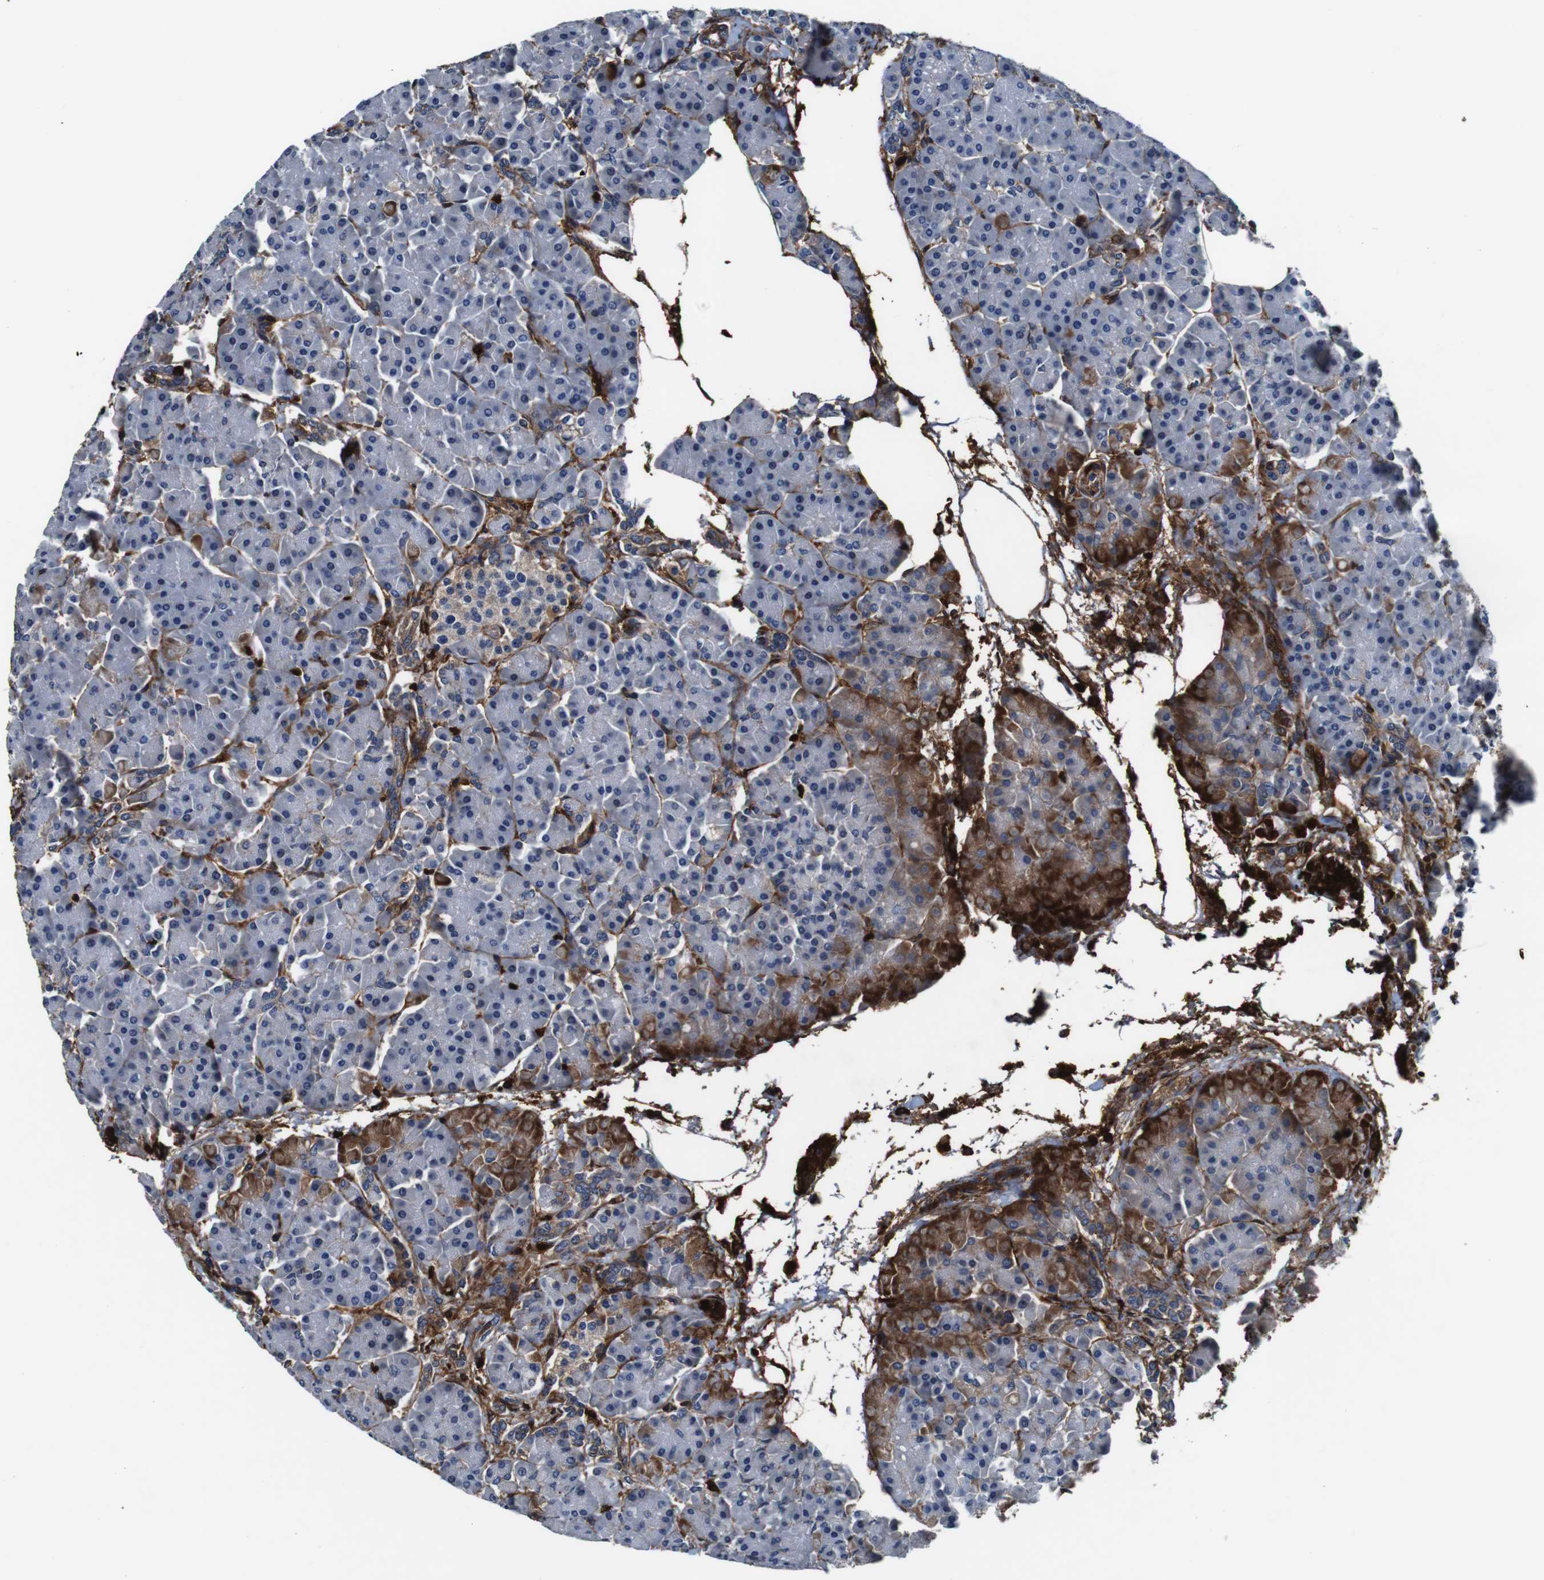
{"staining": {"intensity": "moderate", "quantity": "<25%", "location": "cytoplasmic/membranous,nuclear"}, "tissue": "pancreas", "cell_type": "Exocrine glandular cells", "image_type": "normal", "snomed": [{"axis": "morphology", "description": "Normal tissue, NOS"}, {"axis": "topography", "description": "Pancreas"}], "caption": "Immunohistochemistry histopathology image of benign pancreas: human pancreas stained using IHC demonstrates low levels of moderate protein expression localized specifically in the cytoplasmic/membranous,nuclear of exocrine glandular cells, appearing as a cytoplasmic/membranous,nuclear brown color.", "gene": "ANXA1", "patient": {"sex": "female", "age": 70}}